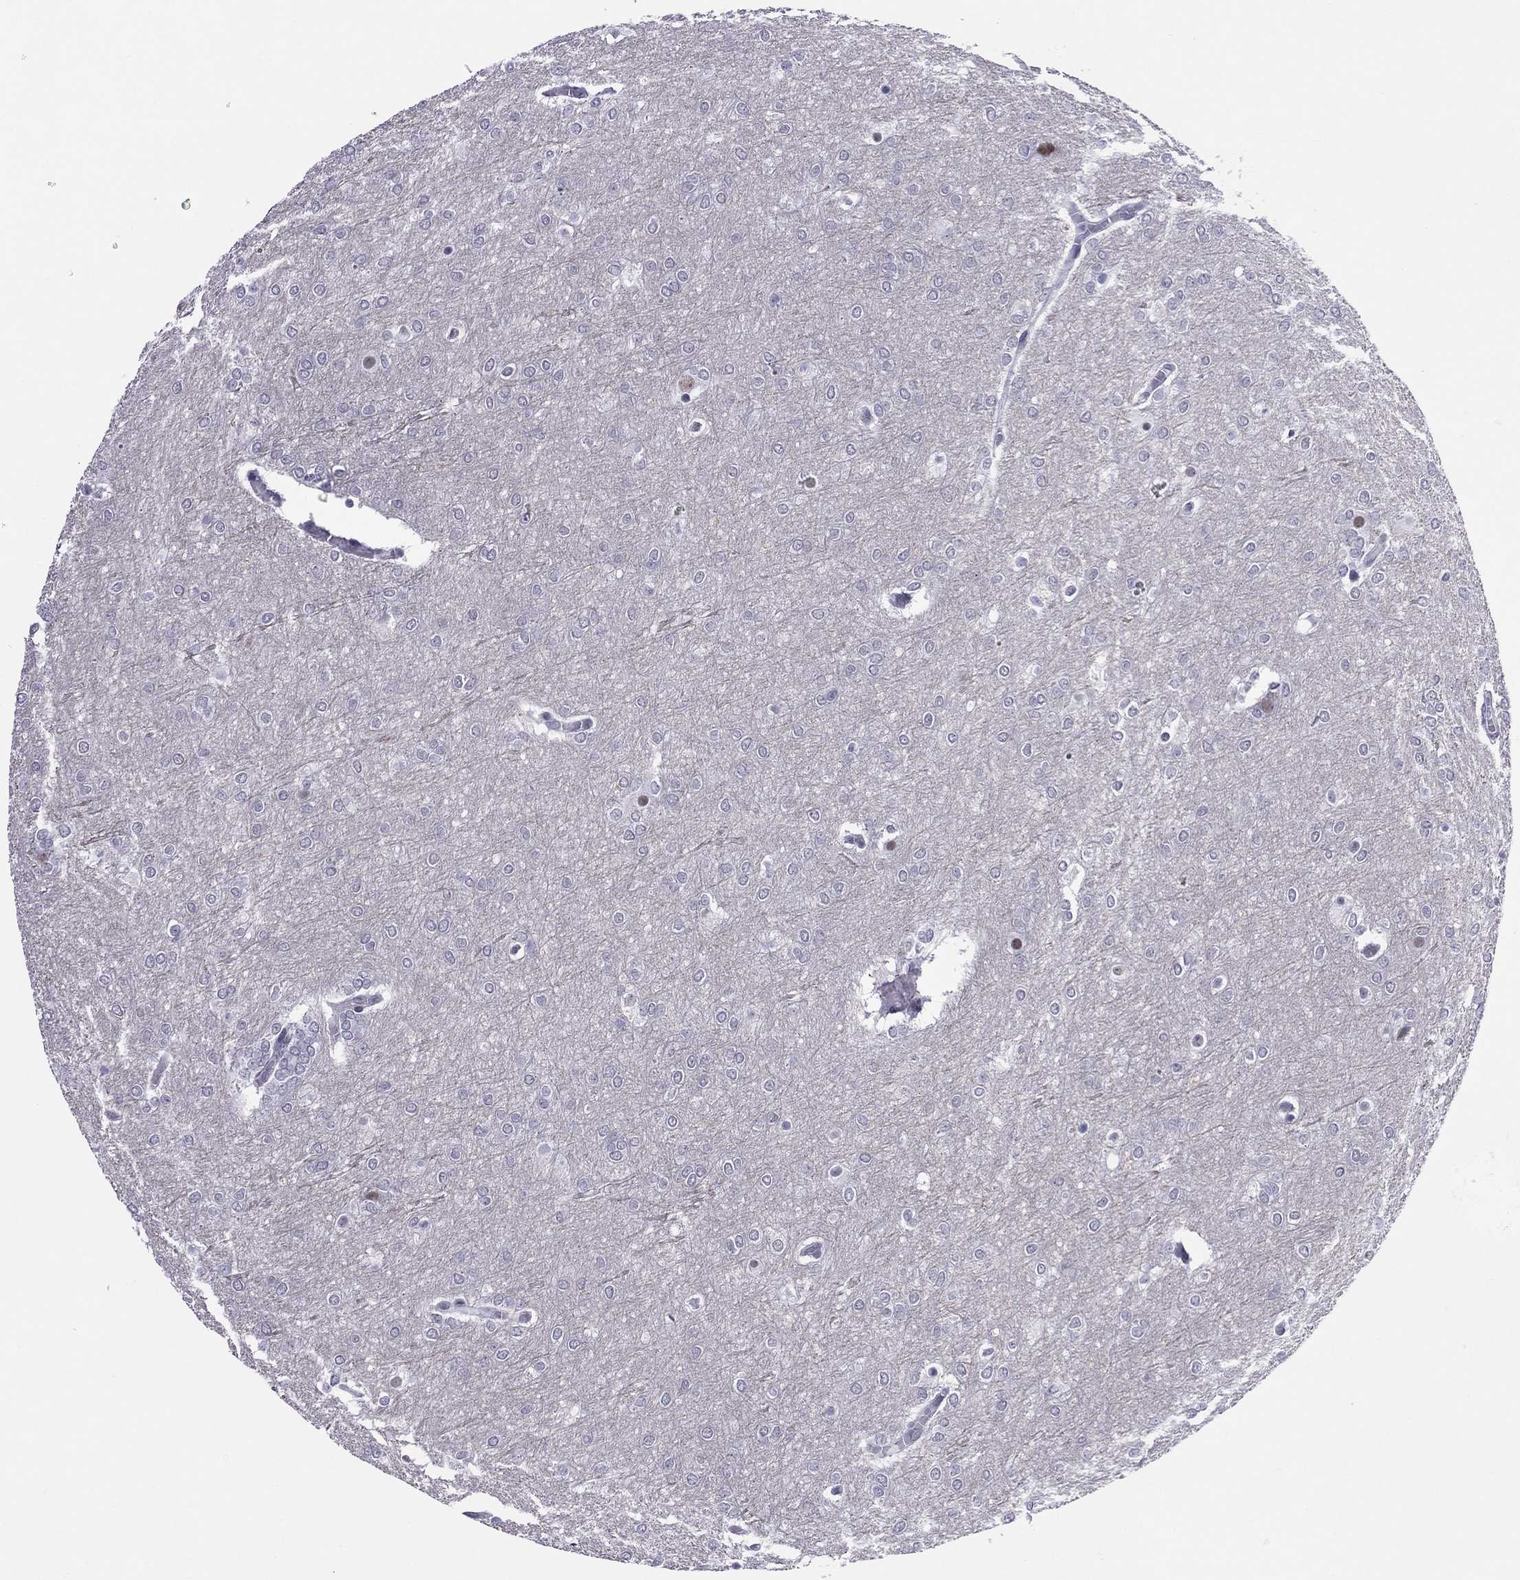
{"staining": {"intensity": "negative", "quantity": "none", "location": "none"}, "tissue": "glioma", "cell_type": "Tumor cells", "image_type": "cancer", "snomed": [{"axis": "morphology", "description": "Glioma, malignant, High grade"}, {"axis": "topography", "description": "Brain"}], "caption": "High power microscopy photomicrograph of an immunohistochemistry (IHC) image of glioma, revealing no significant positivity in tumor cells.", "gene": "ZNF646", "patient": {"sex": "female", "age": 61}}